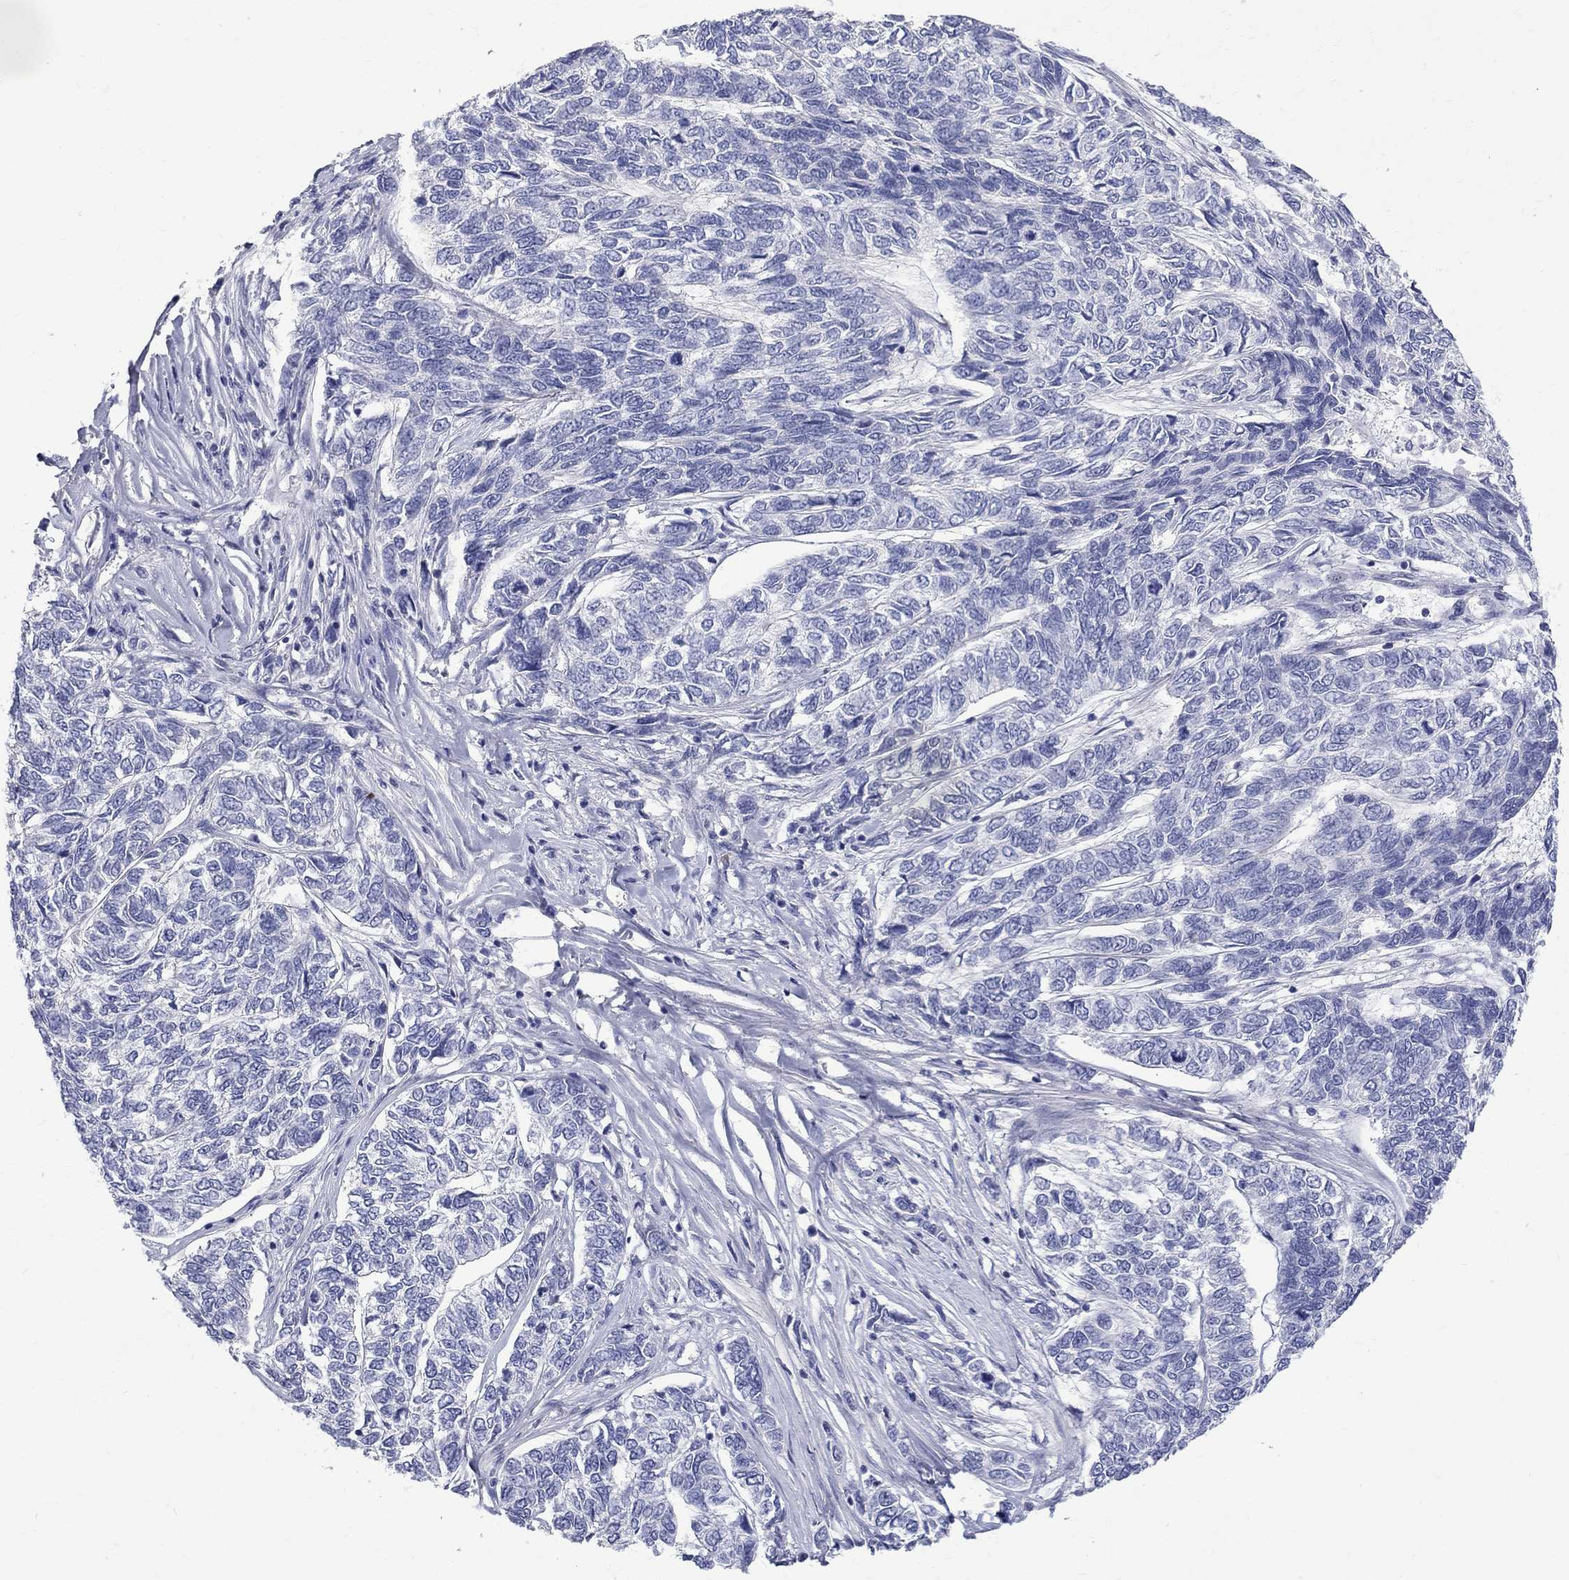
{"staining": {"intensity": "negative", "quantity": "none", "location": "none"}, "tissue": "skin cancer", "cell_type": "Tumor cells", "image_type": "cancer", "snomed": [{"axis": "morphology", "description": "Basal cell carcinoma"}, {"axis": "topography", "description": "Skin"}], "caption": "Tumor cells show no significant staining in basal cell carcinoma (skin). Nuclei are stained in blue.", "gene": "MAGEB6", "patient": {"sex": "female", "age": 65}}